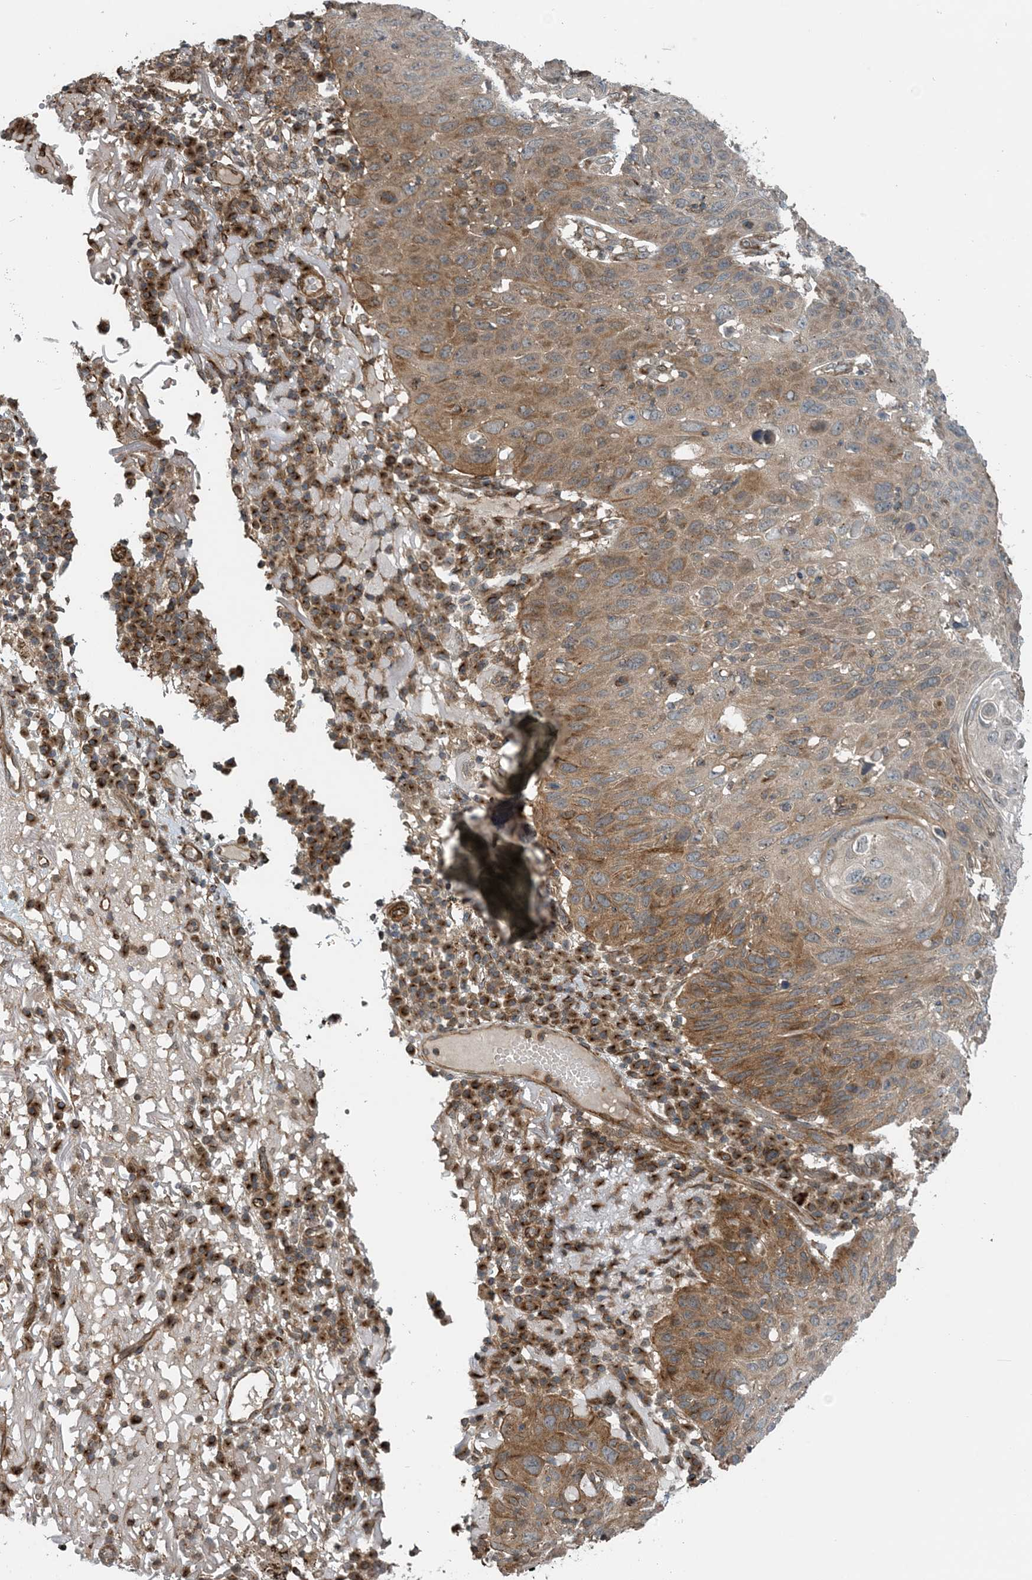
{"staining": {"intensity": "moderate", "quantity": "25%-75%", "location": "cytoplasmic/membranous"}, "tissue": "skin cancer", "cell_type": "Tumor cells", "image_type": "cancer", "snomed": [{"axis": "morphology", "description": "Squamous cell carcinoma, NOS"}, {"axis": "topography", "description": "Skin"}], "caption": "Brown immunohistochemical staining in human skin cancer reveals moderate cytoplasmic/membranous staining in about 25%-75% of tumor cells.", "gene": "ZBTB3", "patient": {"sex": "female", "age": 90}}